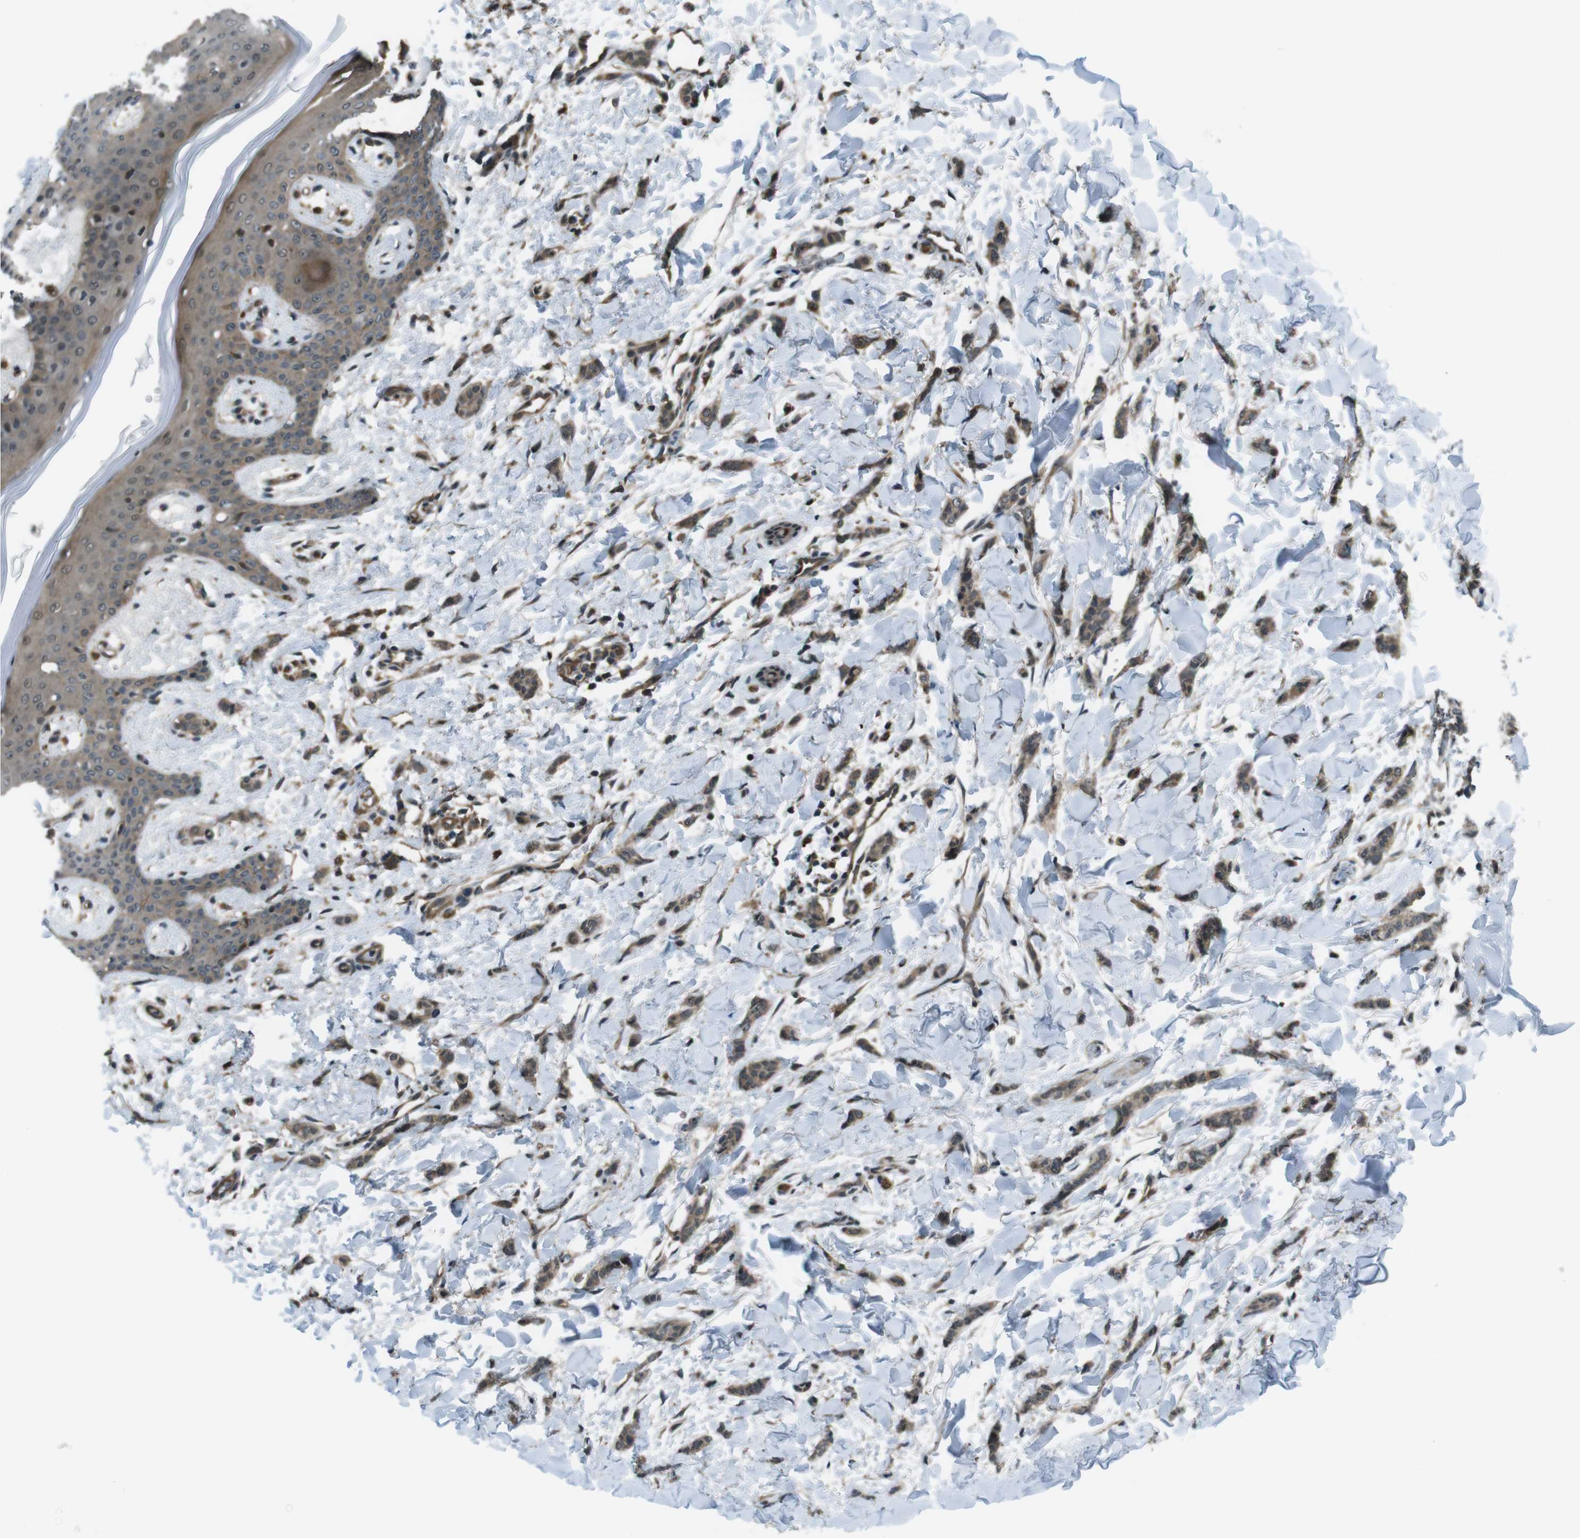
{"staining": {"intensity": "moderate", "quantity": ">75%", "location": "cytoplasmic/membranous"}, "tissue": "breast cancer", "cell_type": "Tumor cells", "image_type": "cancer", "snomed": [{"axis": "morphology", "description": "Lobular carcinoma"}, {"axis": "topography", "description": "Skin"}, {"axis": "topography", "description": "Breast"}], "caption": "IHC image of neoplastic tissue: breast cancer (lobular carcinoma) stained using IHC displays medium levels of moderate protein expression localized specifically in the cytoplasmic/membranous of tumor cells, appearing as a cytoplasmic/membranous brown color.", "gene": "TIAM2", "patient": {"sex": "female", "age": 46}}